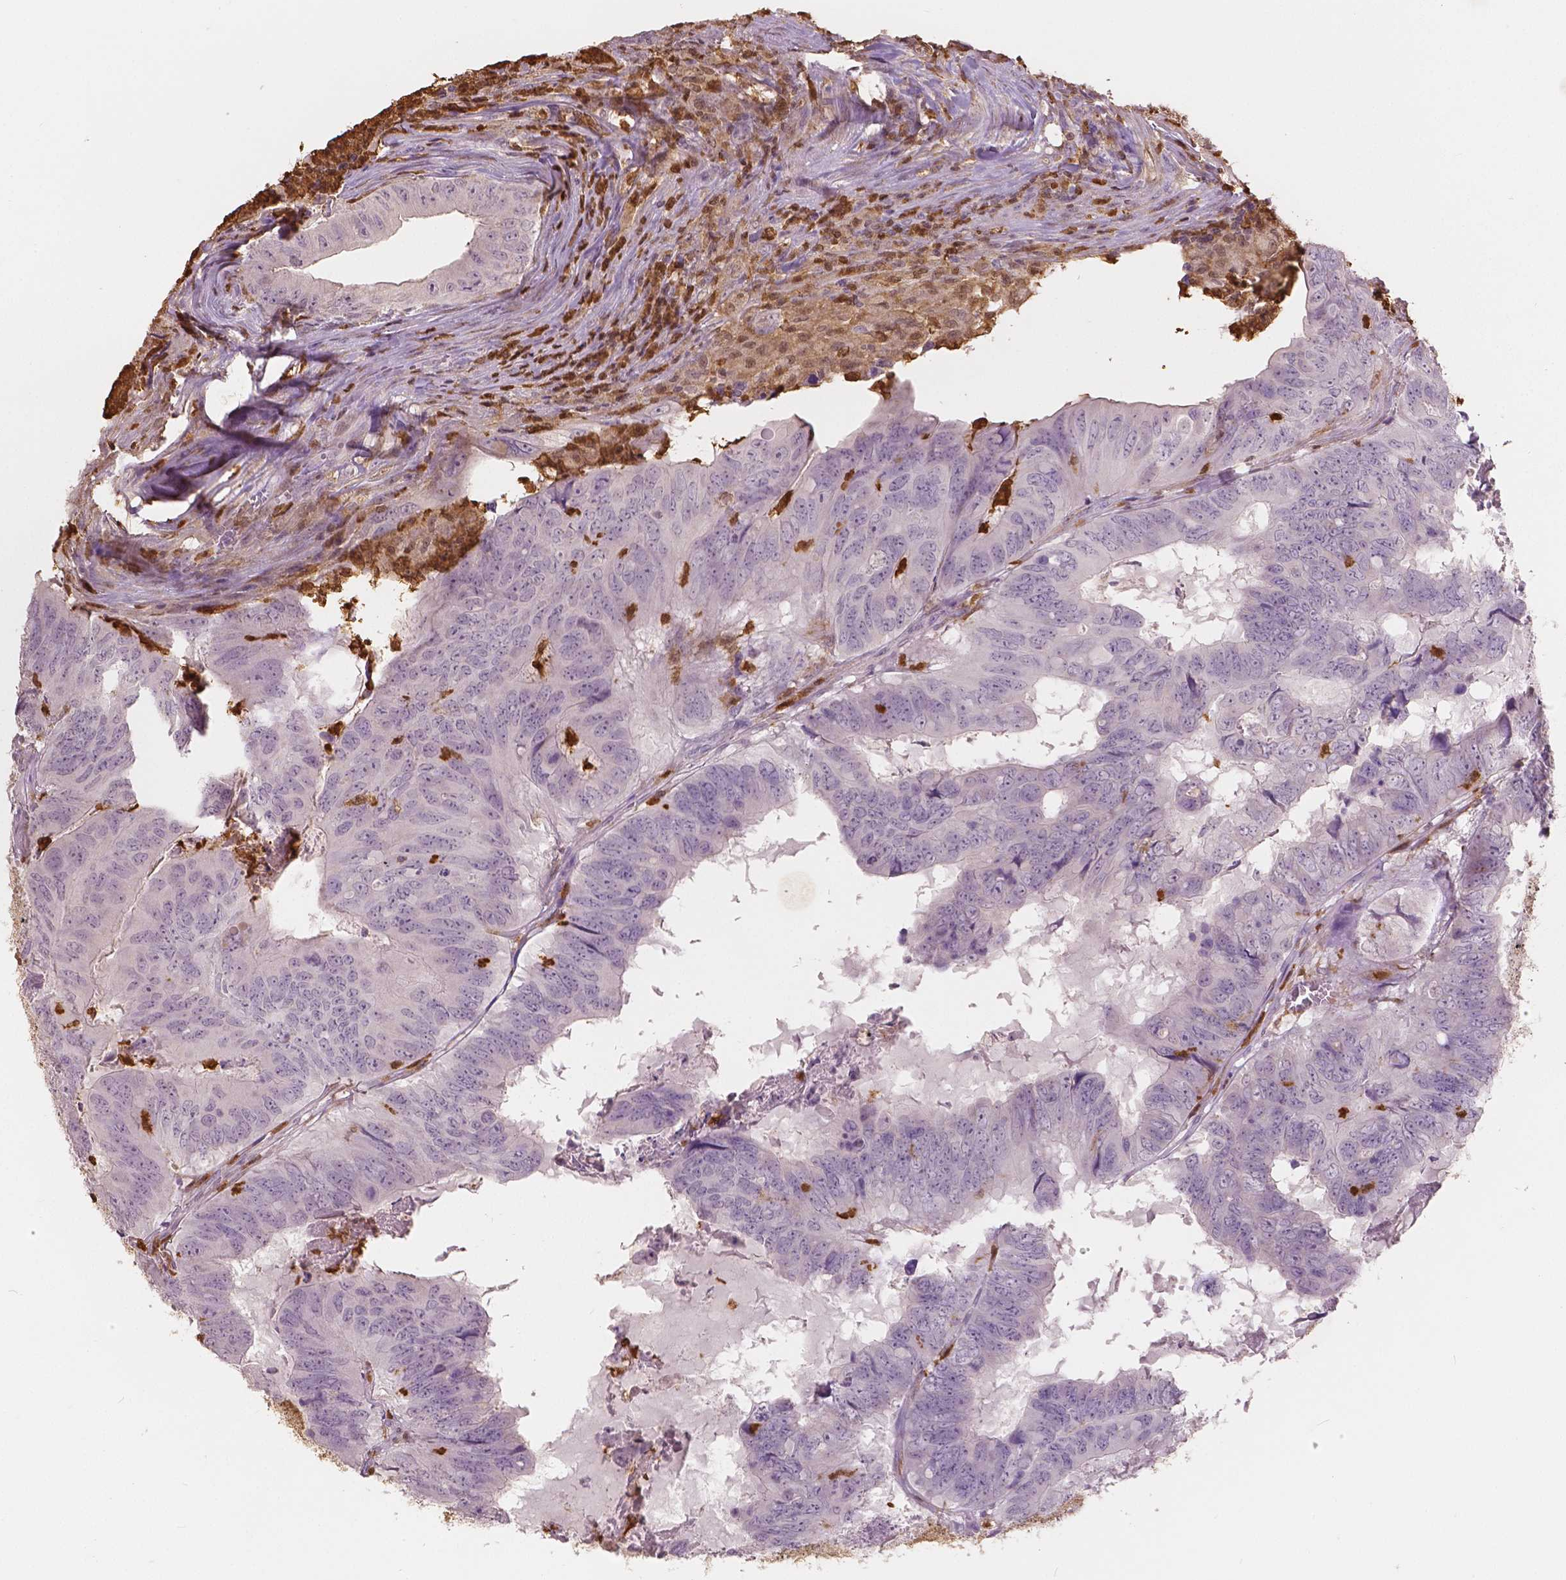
{"staining": {"intensity": "negative", "quantity": "none", "location": "none"}, "tissue": "colorectal cancer", "cell_type": "Tumor cells", "image_type": "cancer", "snomed": [{"axis": "morphology", "description": "Adenocarcinoma, NOS"}, {"axis": "topography", "description": "Colon"}], "caption": "Immunohistochemistry (IHC) photomicrograph of neoplastic tissue: colorectal adenocarcinoma stained with DAB displays no significant protein staining in tumor cells.", "gene": "S100A4", "patient": {"sex": "male", "age": 79}}